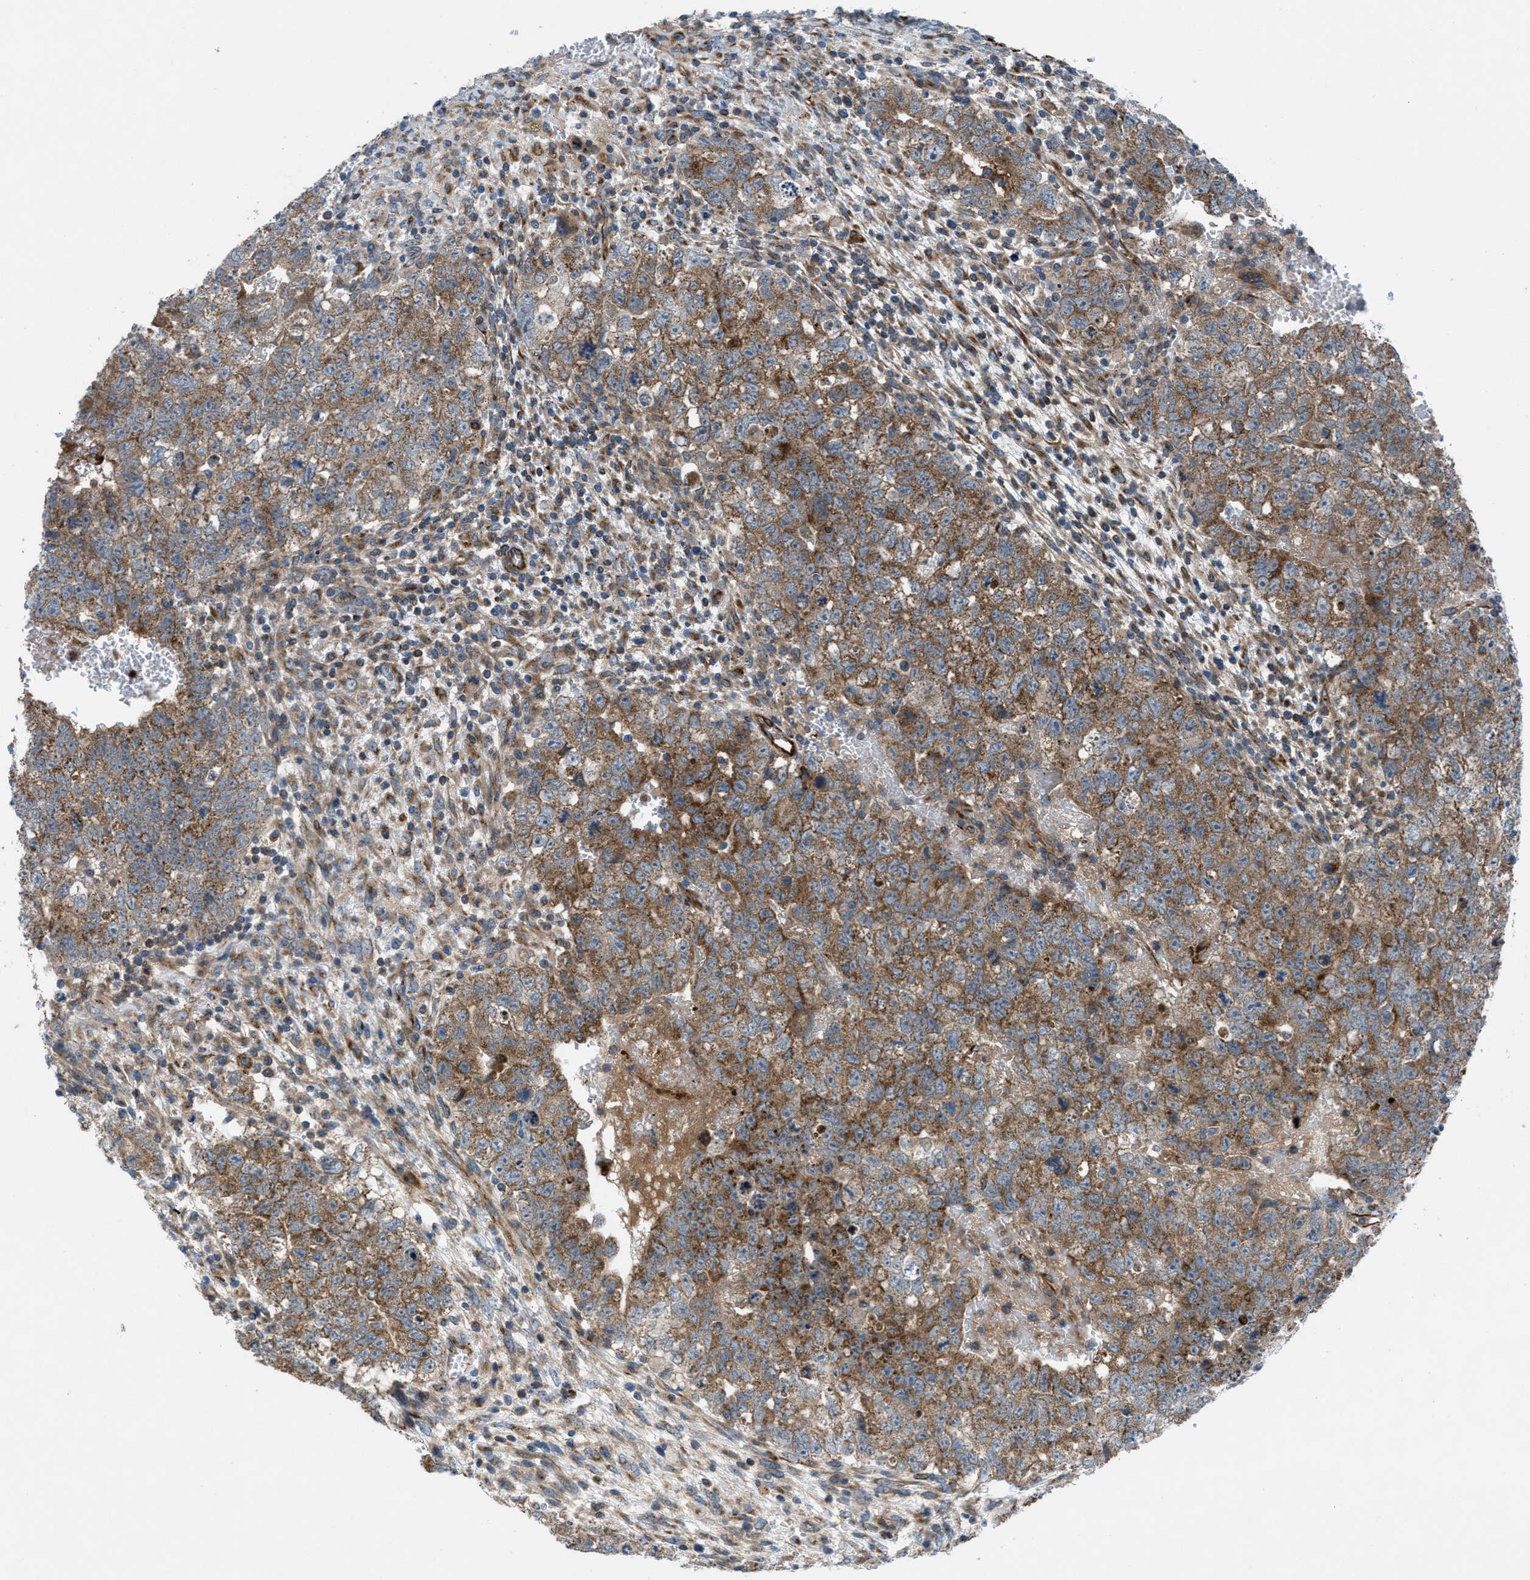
{"staining": {"intensity": "moderate", "quantity": ">75%", "location": "cytoplasmic/membranous"}, "tissue": "testis cancer", "cell_type": "Tumor cells", "image_type": "cancer", "snomed": [{"axis": "morphology", "description": "Carcinoma, Embryonal, NOS"}, {"axis": "topography", "description": "Testis"}], "caption": "Testis embryonal carcinoma stained for a protein (brown) shows moderate cytoplasmic/membranous positive expression in about >75% of tumor cells.", "gene": "SLC6A9", "patient": {"sex": "male", "age": 28}}